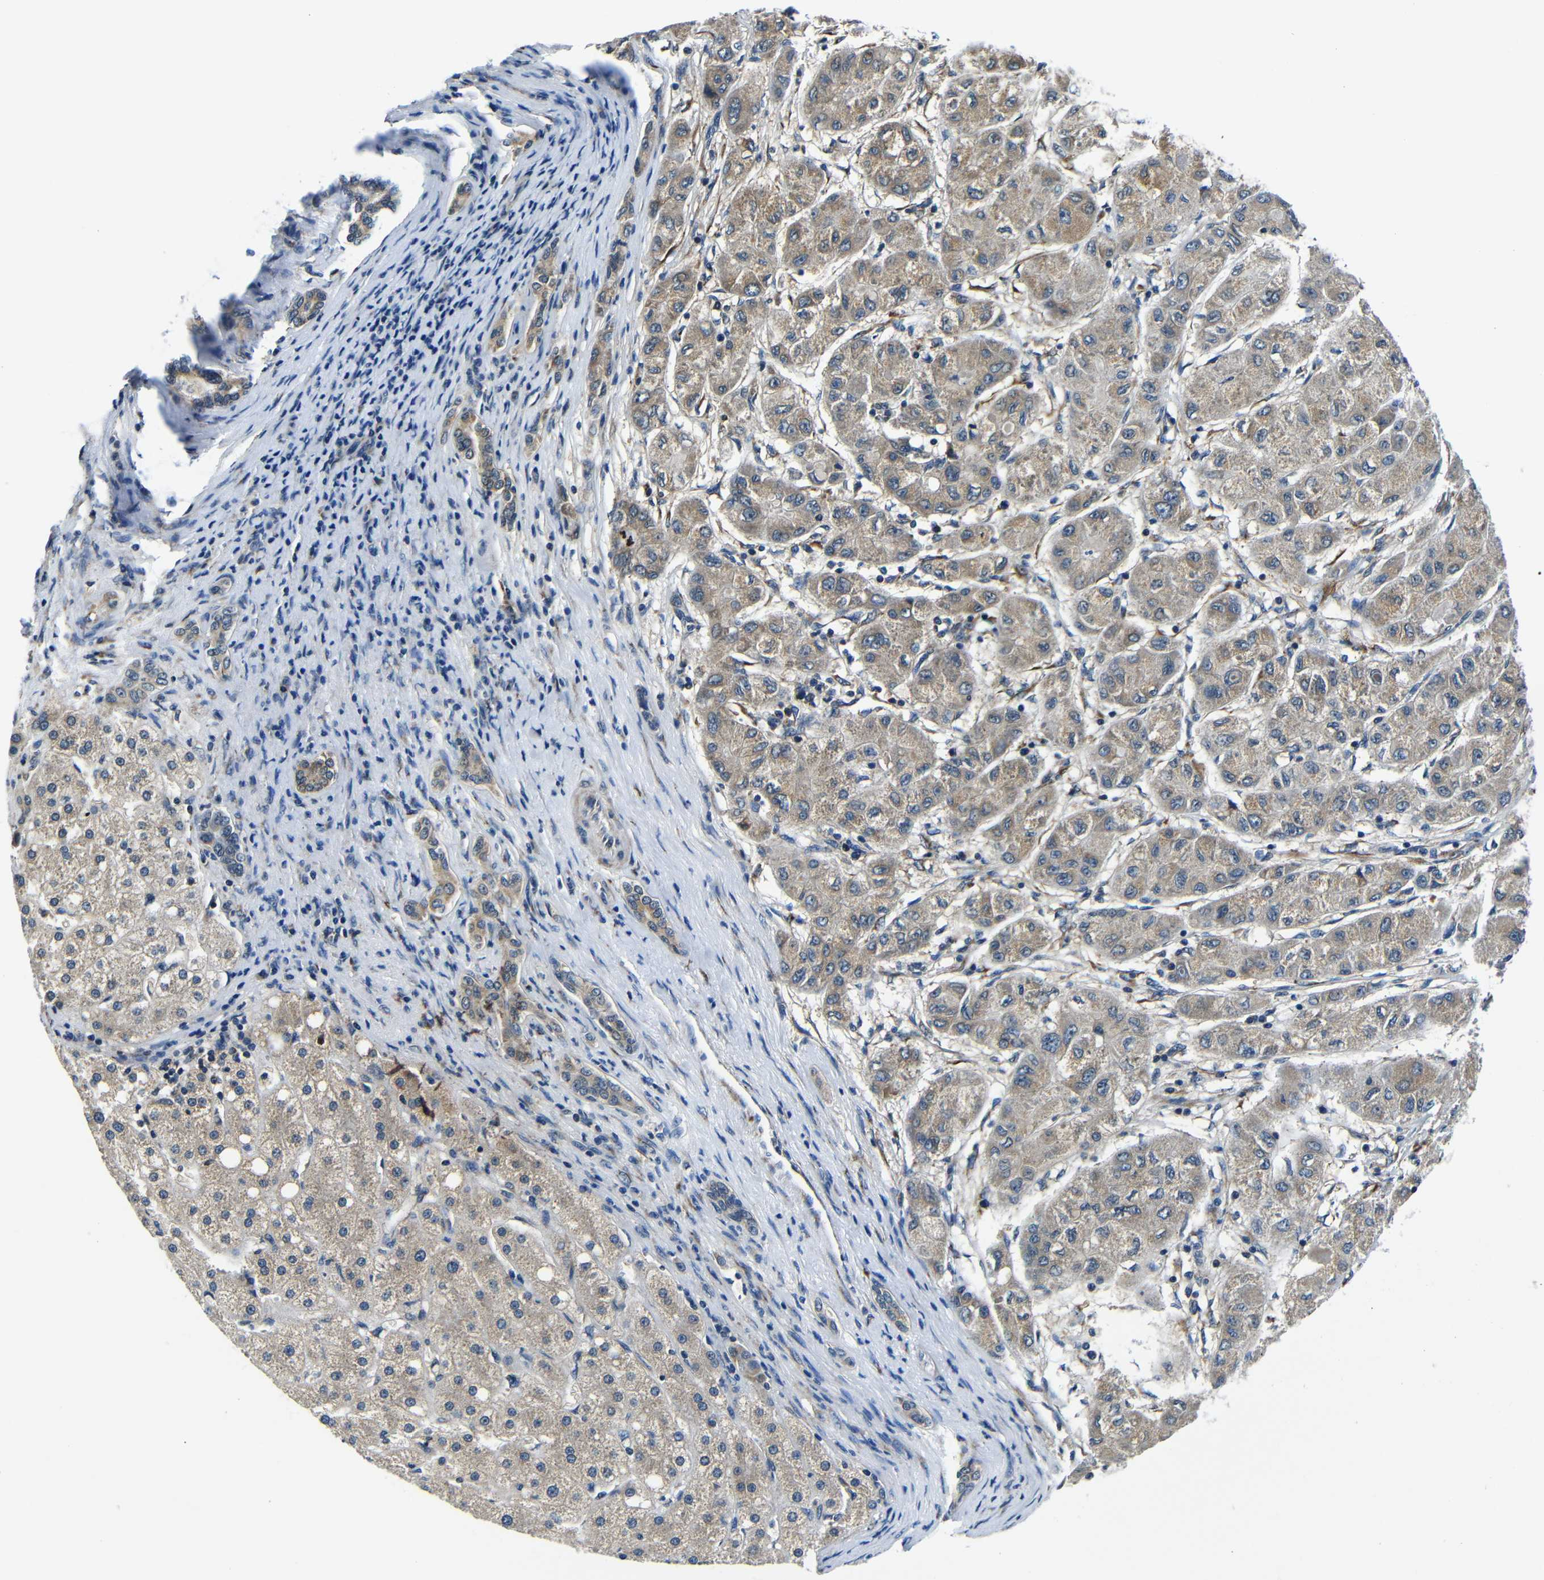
{"staining": {"intensity": "moderate", "quantity": ">75%", "location": "cytoplasmic/membranous"}, "tissue": "liver cancer", "cell_type": "Tumor cells", "image_type": "cancer", "snomed": [{"axis": "morphology", "description": "Carcinoma, Hepatocellular, NOS"}, {"axis": "topography", "description": "Liver"}], "caption": "Liver hepatocellular carcinoma stained for a protein (brown) shows moderate cytoplasmic/membranous positive expression in approximately >75% of tumor cells.", "gene": "FKBP14", "patient": {"sex": "male", "age": 80}}